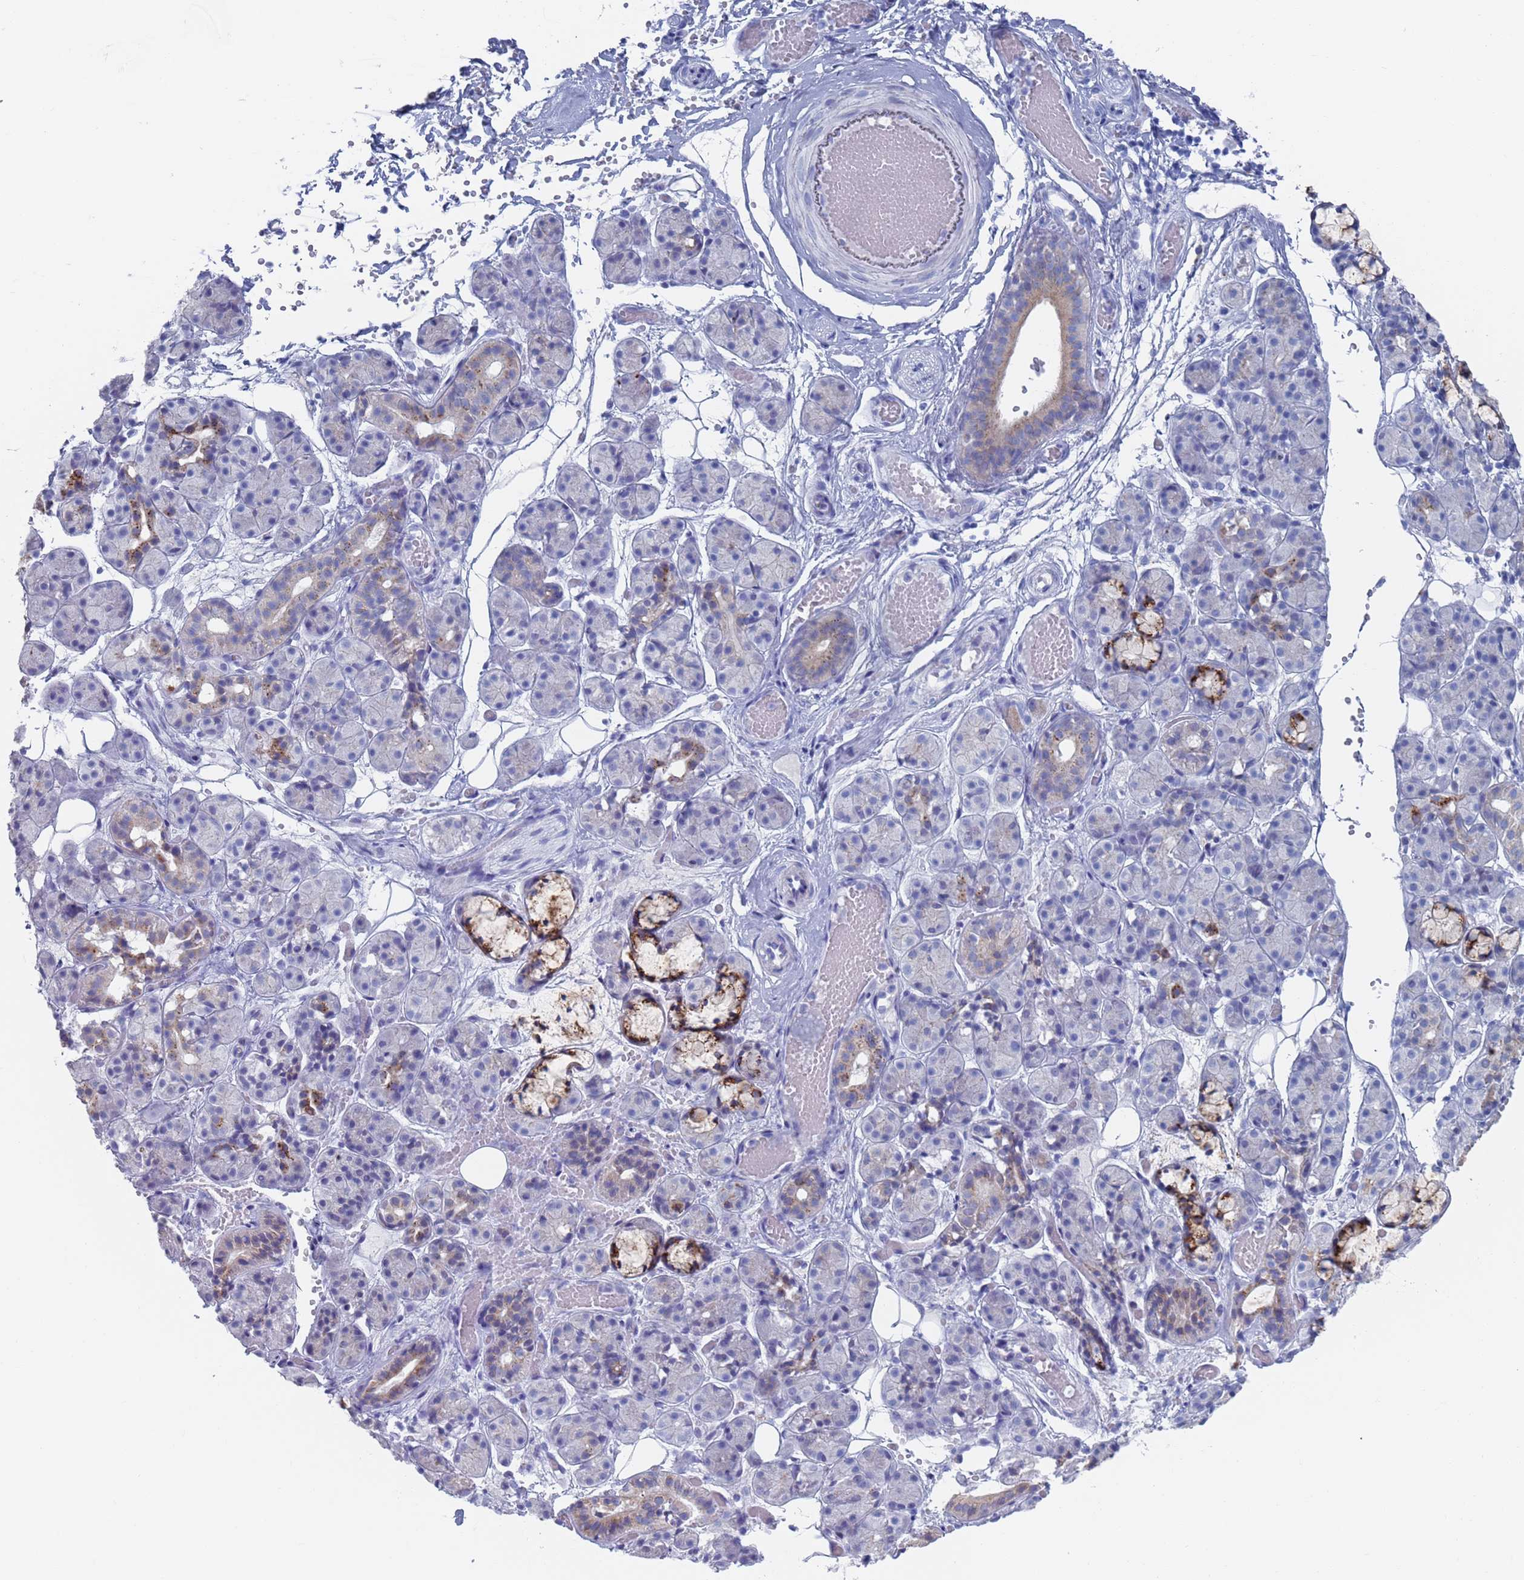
{"staining": {"intensity": "moderate", "quantity": "<25%", "location": "cytoplasmic/membranous"}, "tissue": "salivary gland", "cell_type": "Glandular cells", "image_type": "normal", "snomed": [{"axis": "morphology", "description": "Normal tissue, NOS"}, {"axis": "topography", "description": "Salivary gland"}], "caption": "The histopathology image reveals staining of unremarkable salivary gland, revealing moderate cytoplasmic/membranous protein positivity (brown color) within glandular cells.", "gene": "FUCA1", "patient": {"sex": "male", "age": 63}}